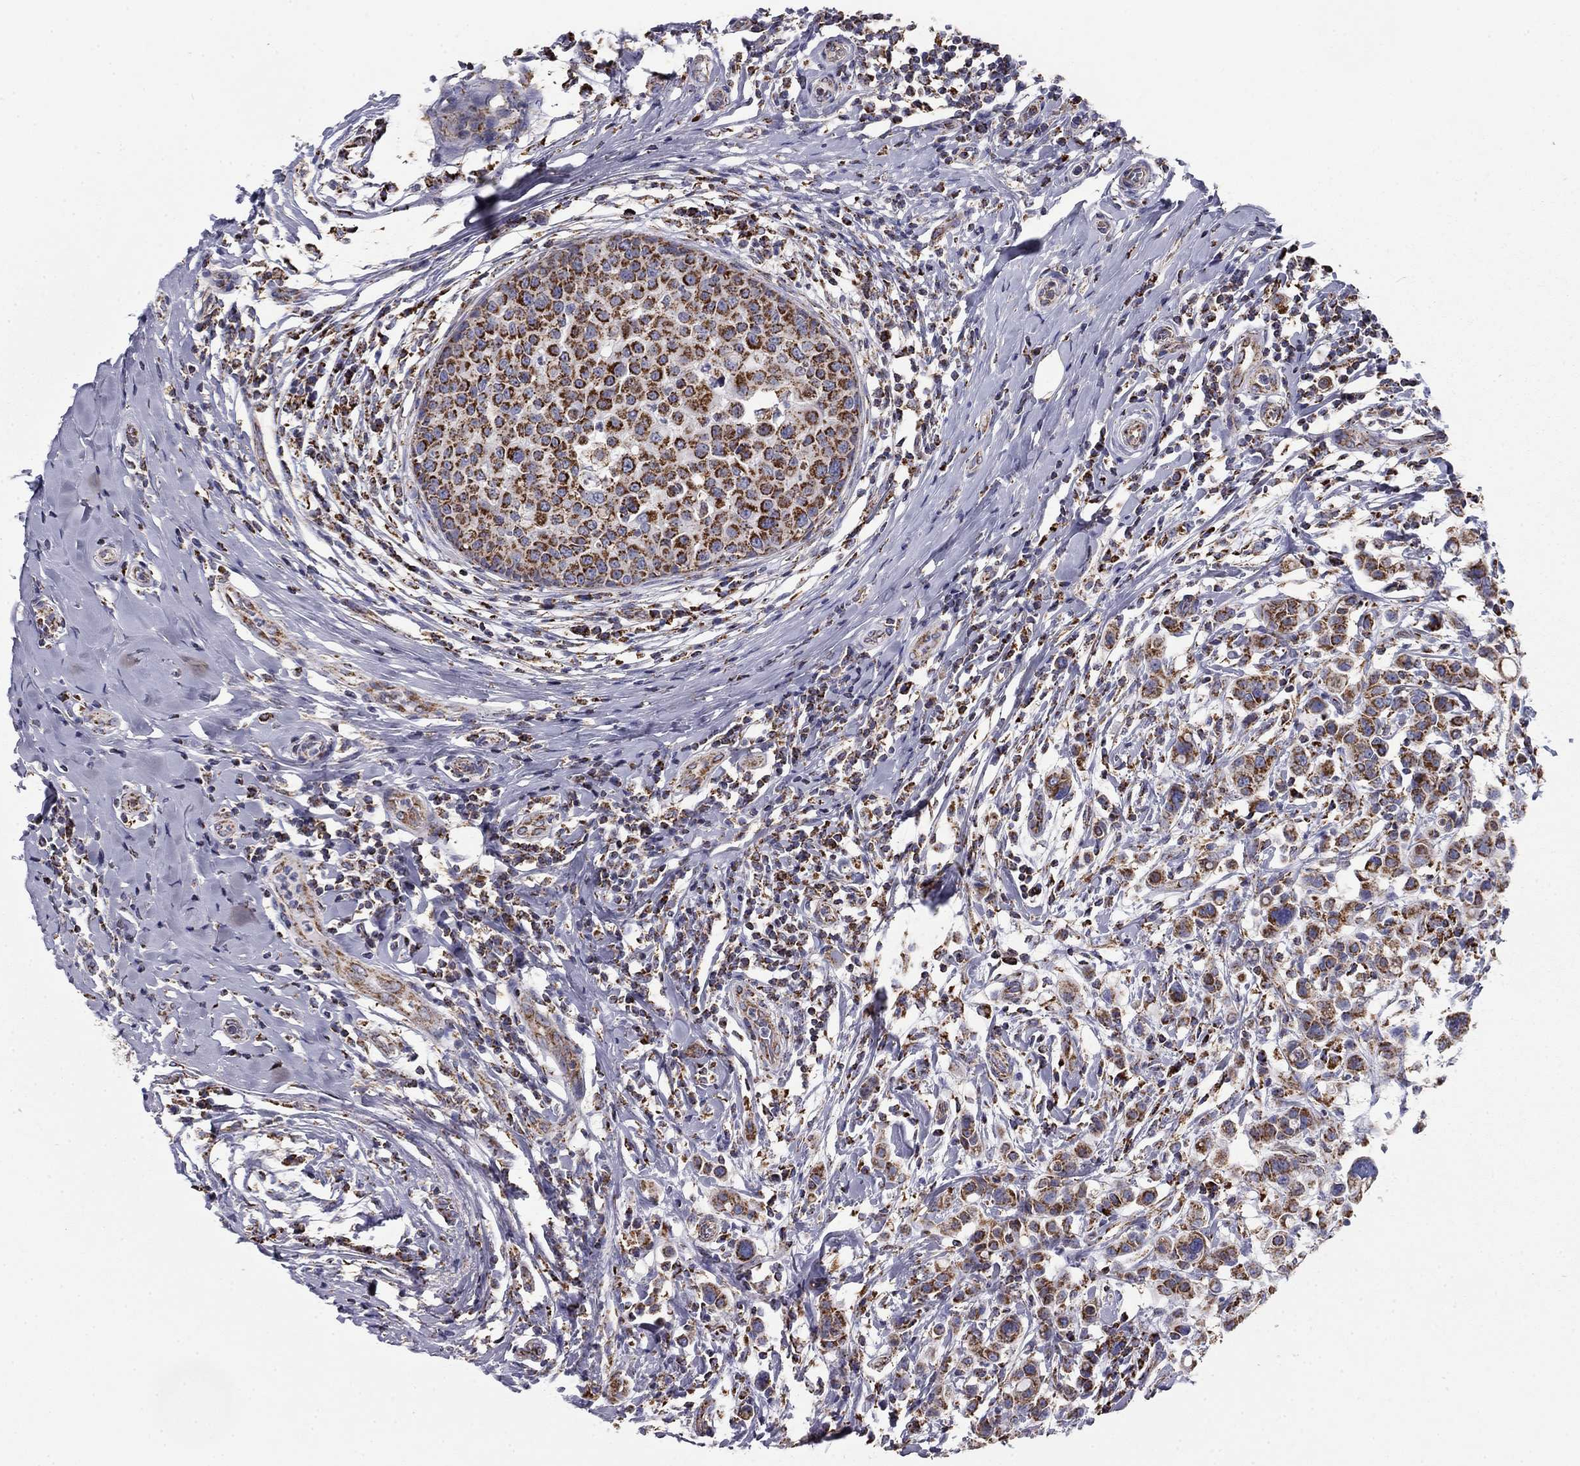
{"staining": {"intensity": "strong", "quantity": ">75%", "location": "cytoplasmic/membranous"}, "tissue": "breast cancer", "cell_type": "Tumor cells", "image_type": "cancer", "snomed": [{"axis": "morphology", "description": "Duct carcinoma"}, {"axis": "topography", "description": "Breast"}], "caption": "A brown stain shows strong cytoplasmic/membranous expression of a protein in breast cancer (infiltrating ductal carcinoma) tumor cells.", "gene": "NDUFV1", "patient": {"sex": "female", "age": 27}}